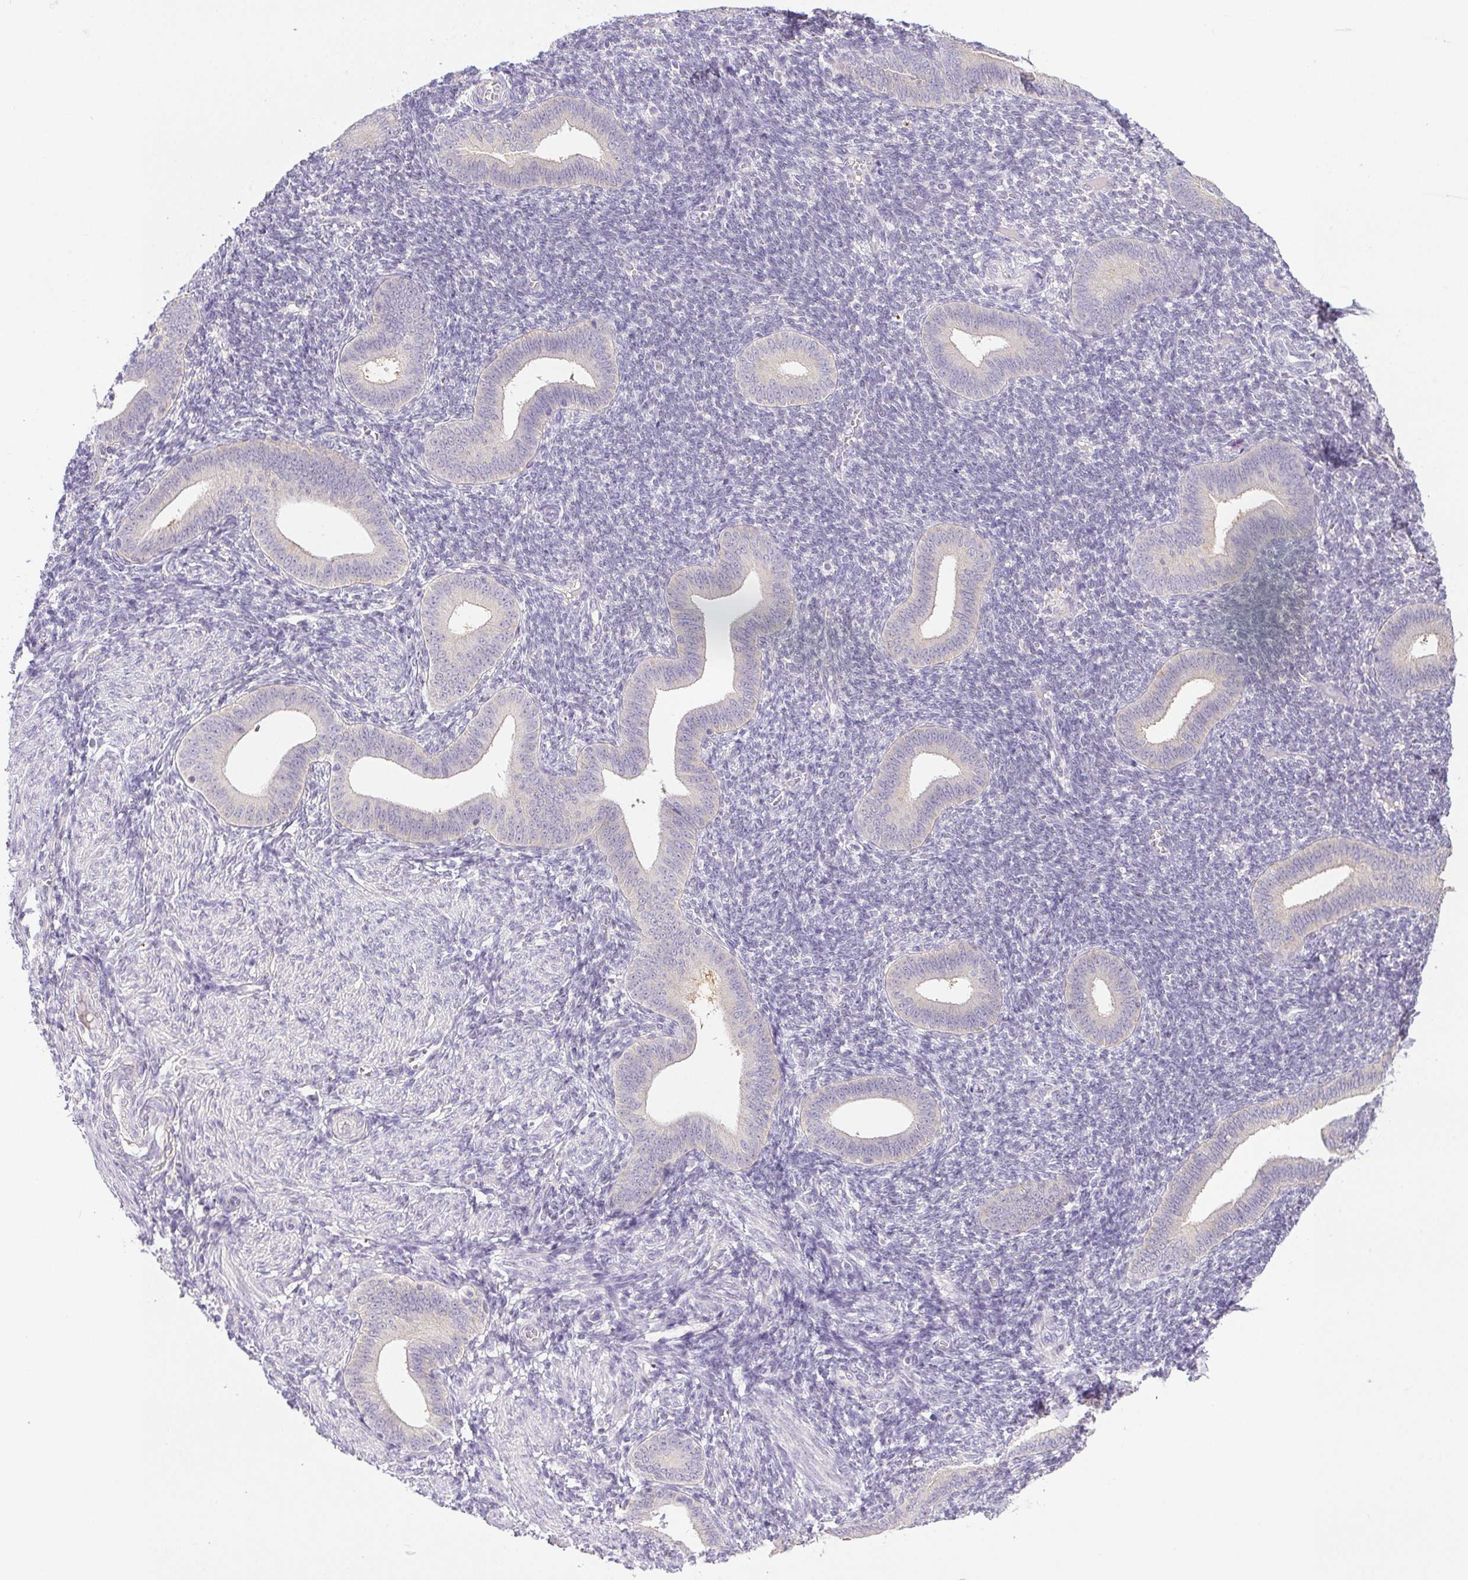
{"staining": {"intensity": "negative", "quantity": "none", "location": "none"}, "tissue": "endometrium", "cell_type": "Cells in endometrial stroma", "image_type": "normal", "snomed": [{"axis": "morphology", "description": "Normal tissue, NOS"}, {"axis": "topography", "description": "Endometrium"}], "caption": "A photomicrograph of endometrium stained for a protein exhibits no brown staining in cells in endometrial stroma. (Immunohistochemistry (ihc), brightfield microscopy, high magnification).", "gene": "SLC17A7", "patient": {"sex": "female", "age": 25}}